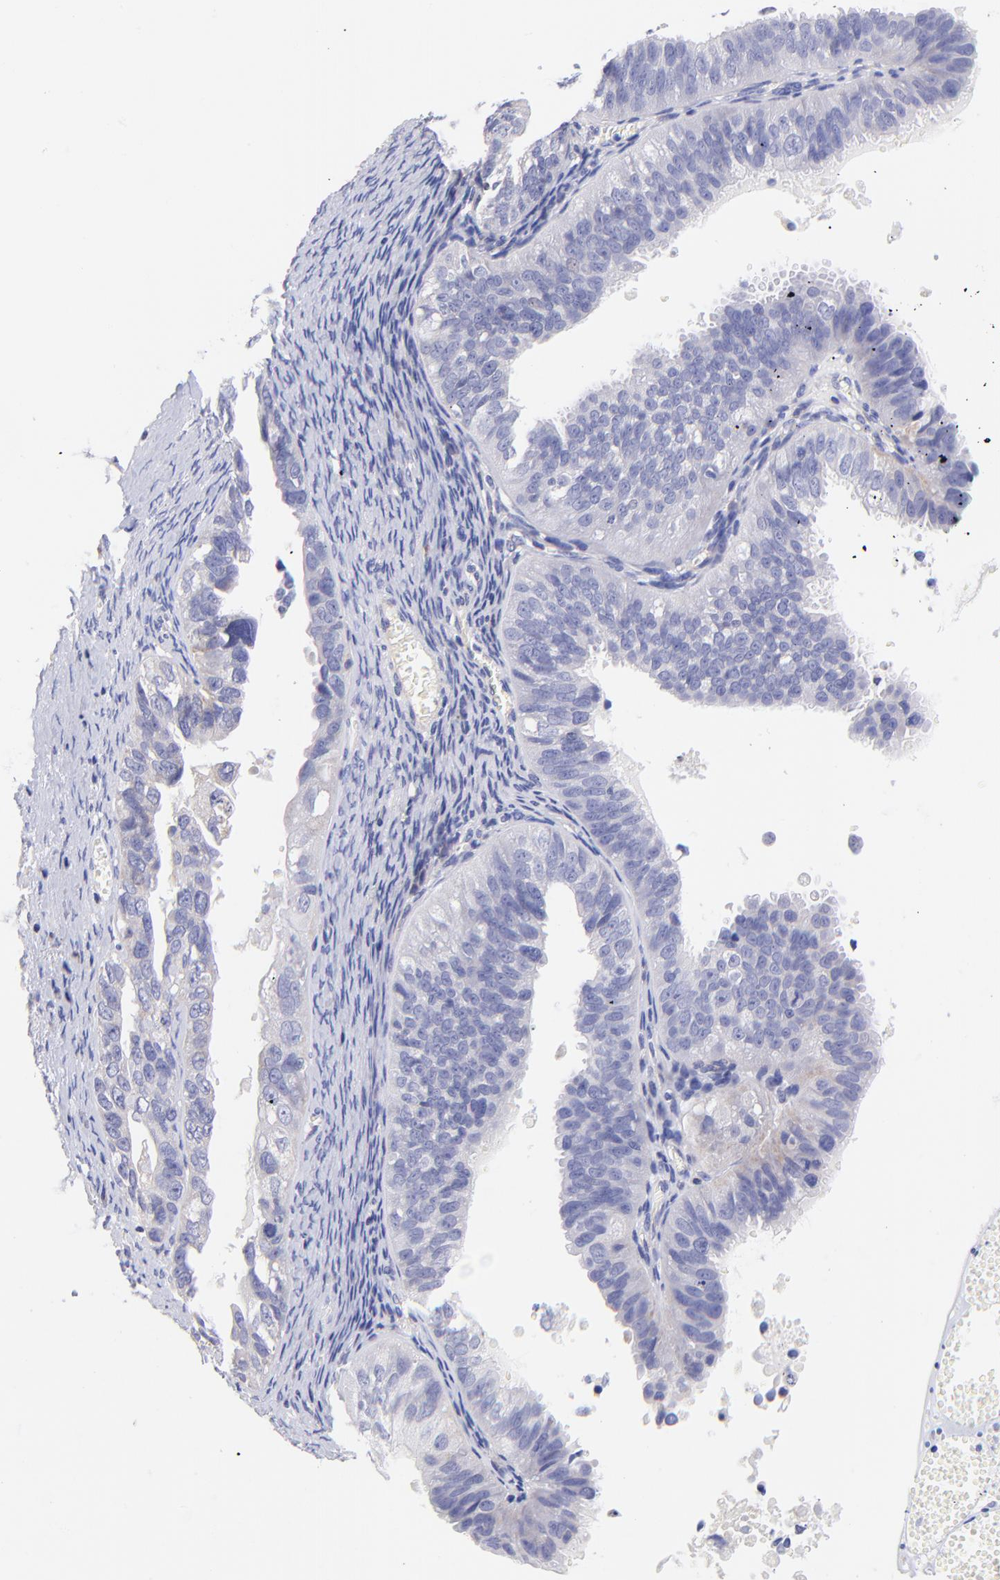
{"staining": {"intensity": "weak", "quantity": "<25%", "location": "cytoplasmic/membranous"}, "tissue": "ovarian cancer", "cell_type": "Tumor cells", "image_type": "cancer", "snomed": [{"axis": "morphology", "description": "Carcinoma, endometroid"}, {"axis": "topography", "description": "Ovary"}], "caption": "A micrograph of ovarian endometroid carcinoma stained for a protein shows no brown staining in tumor cells.", "gene": "NDUFB7", "patient": {"sex": "female", "age": 85}}